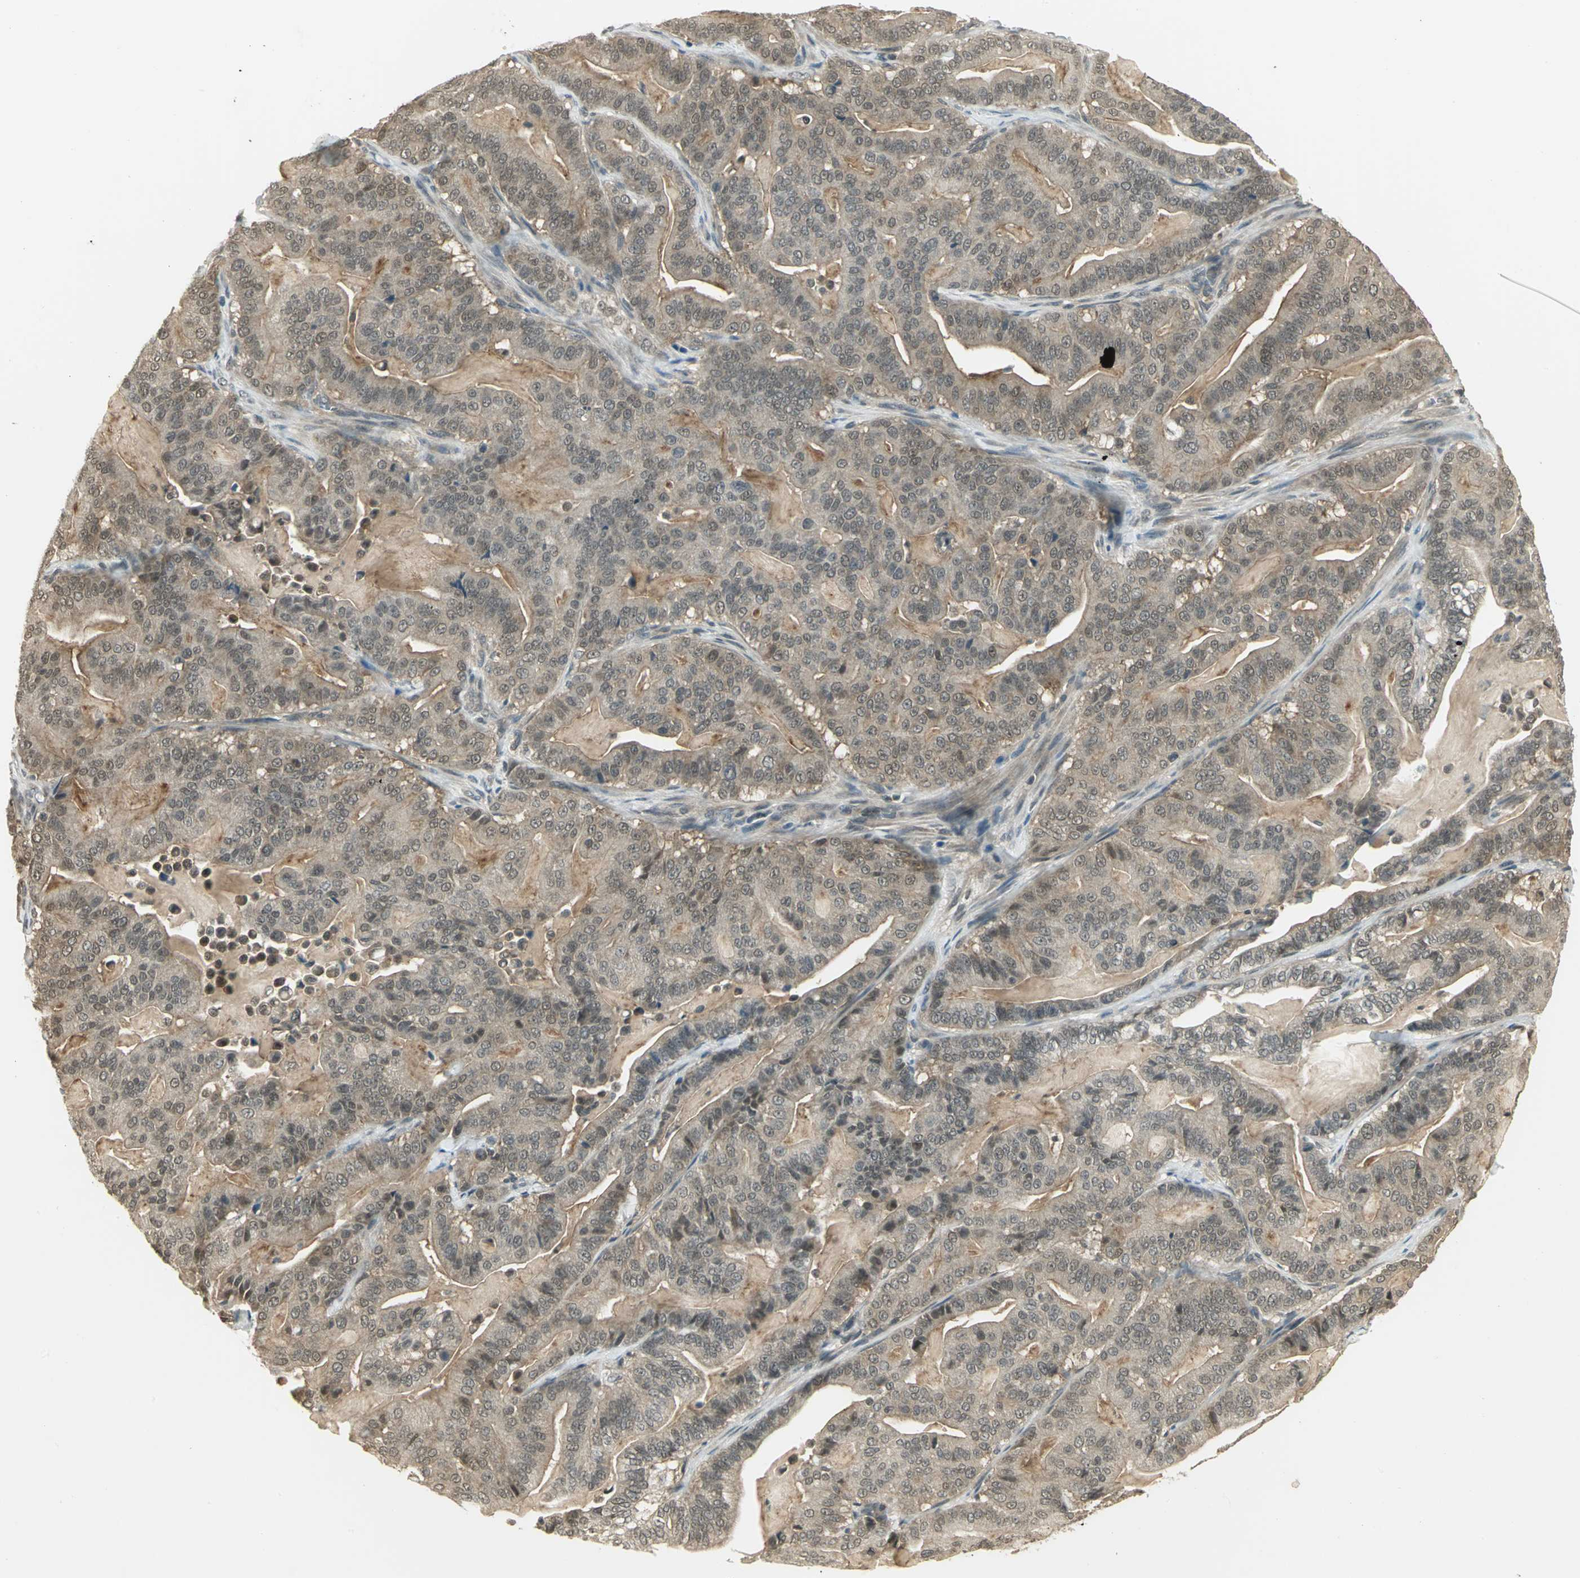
{"staining": {"intensity": "weak", "quantity": ">75%", "location": "cytoplasmic/membranous"}, "tissue": "pancreatic cancer", "cell_type": "Tumor cells", "image_type": "cancer", "snomed": [{"axis": "morphology", "description": "Adenocarcinoma, NOS"}, {"axis": "topography", "description": "Pancreas"}], "caption": "Tumor cells exhibit weak cytoplasmic/membranous staining in about >75% of cells in pancreatic adenocarcinoma. (DAB IHC, brown staining for protein, blue staining for nuclei).", "gene": "CDC34", "patient": {"sex": "male", "age": 63}}